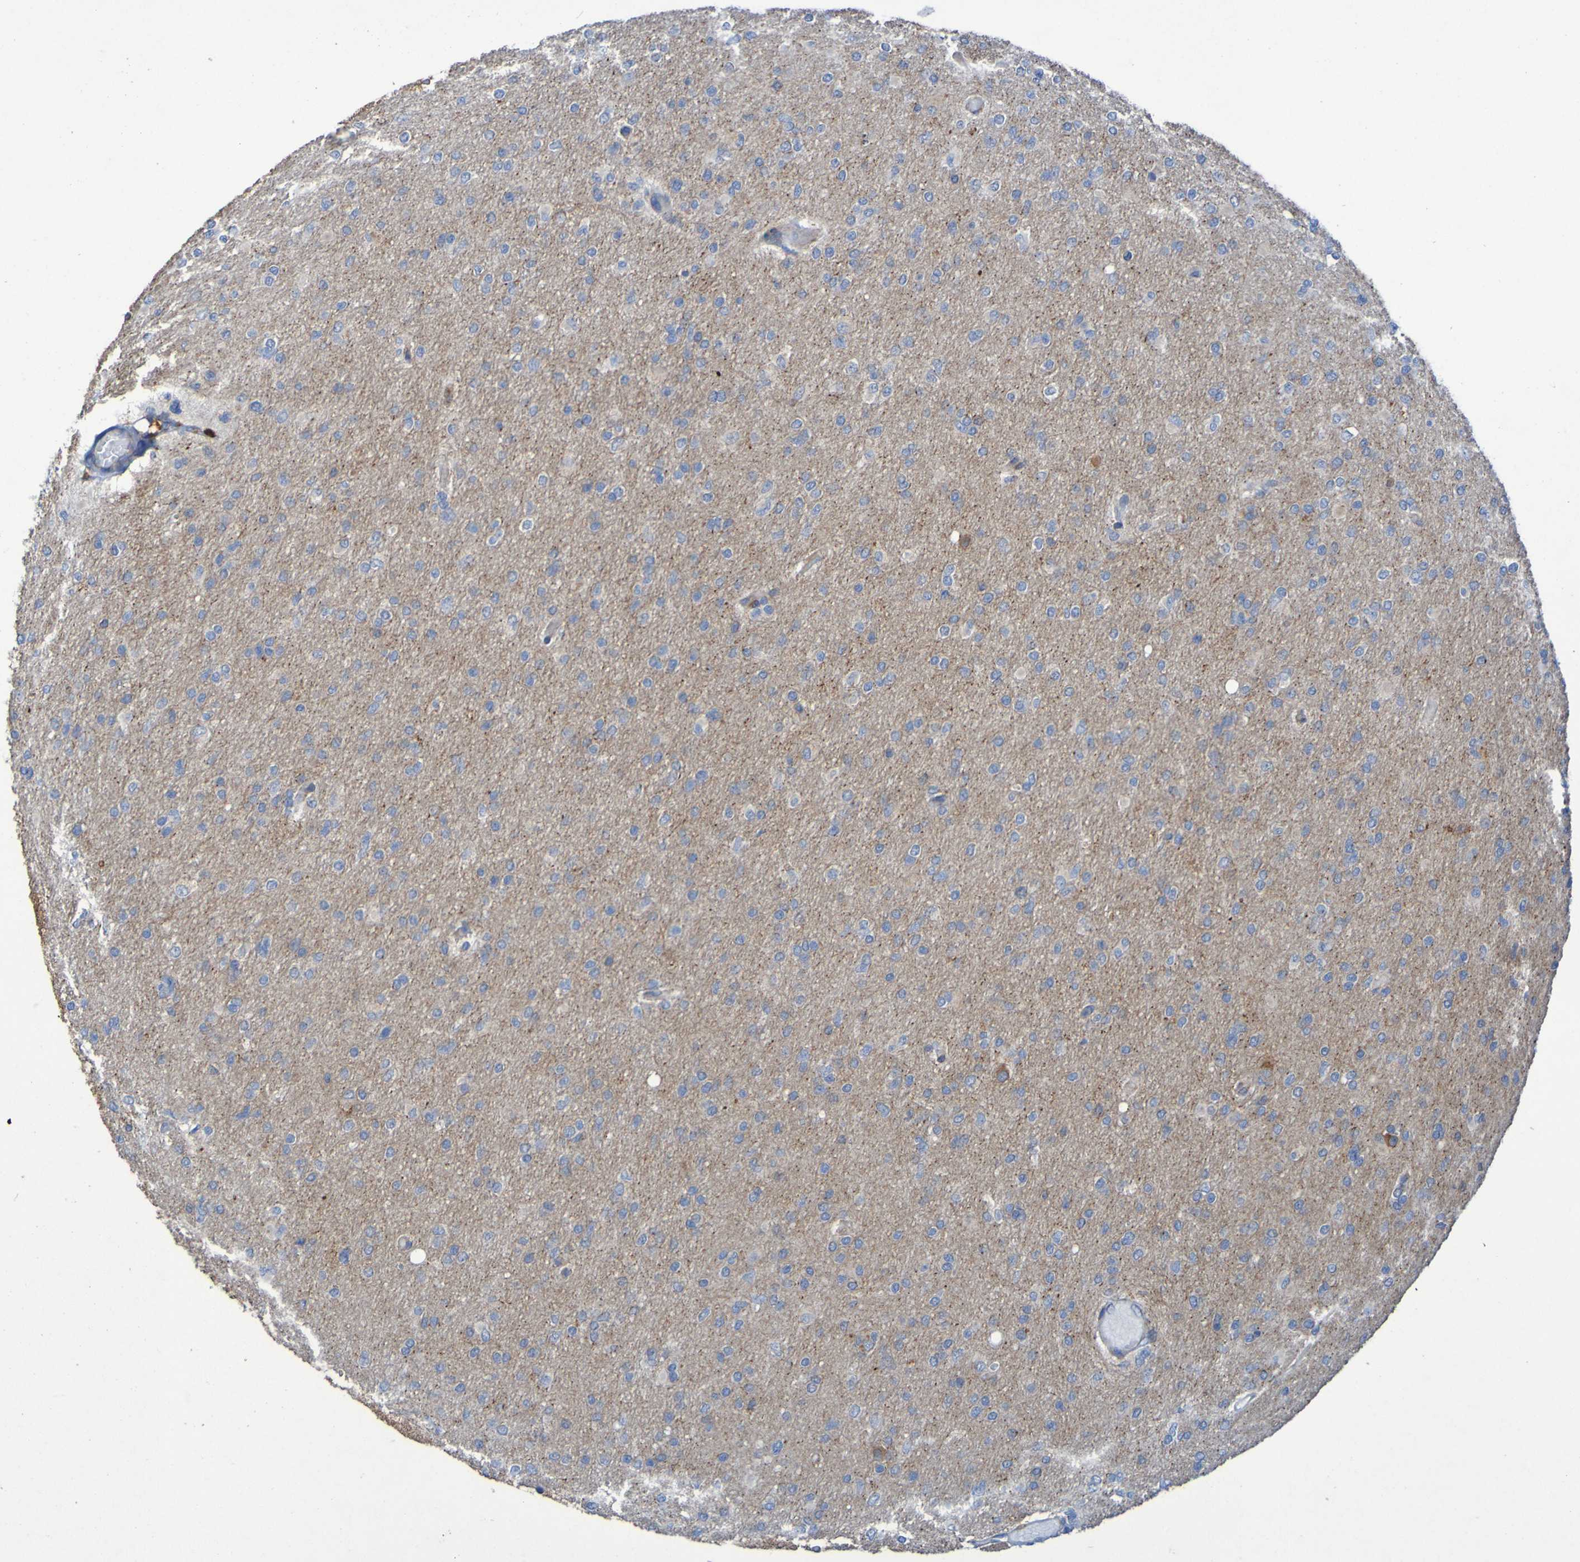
{"staining": {"intensity": "moderate", "quantity": "<25%", "location": "cytoplasmic/membranous"}, "tissue": "glioma", "cell_type": "Tumor cells", "image_type": "cancer", "snomed": [{"axis": "morphology", "description": "Glioma, malignant, High grade"}, {"axis": "topography", "description": "Cerebral cortex"}], "caption": "A micrograph showing moderate cytoplasmic/membranous positivity in about <25% of tumor cells in glioma, as visualized by brown immunohistochemical staining.", "gene": "ARHGEF16", "patient": {"sex": "female", "age": 36}}